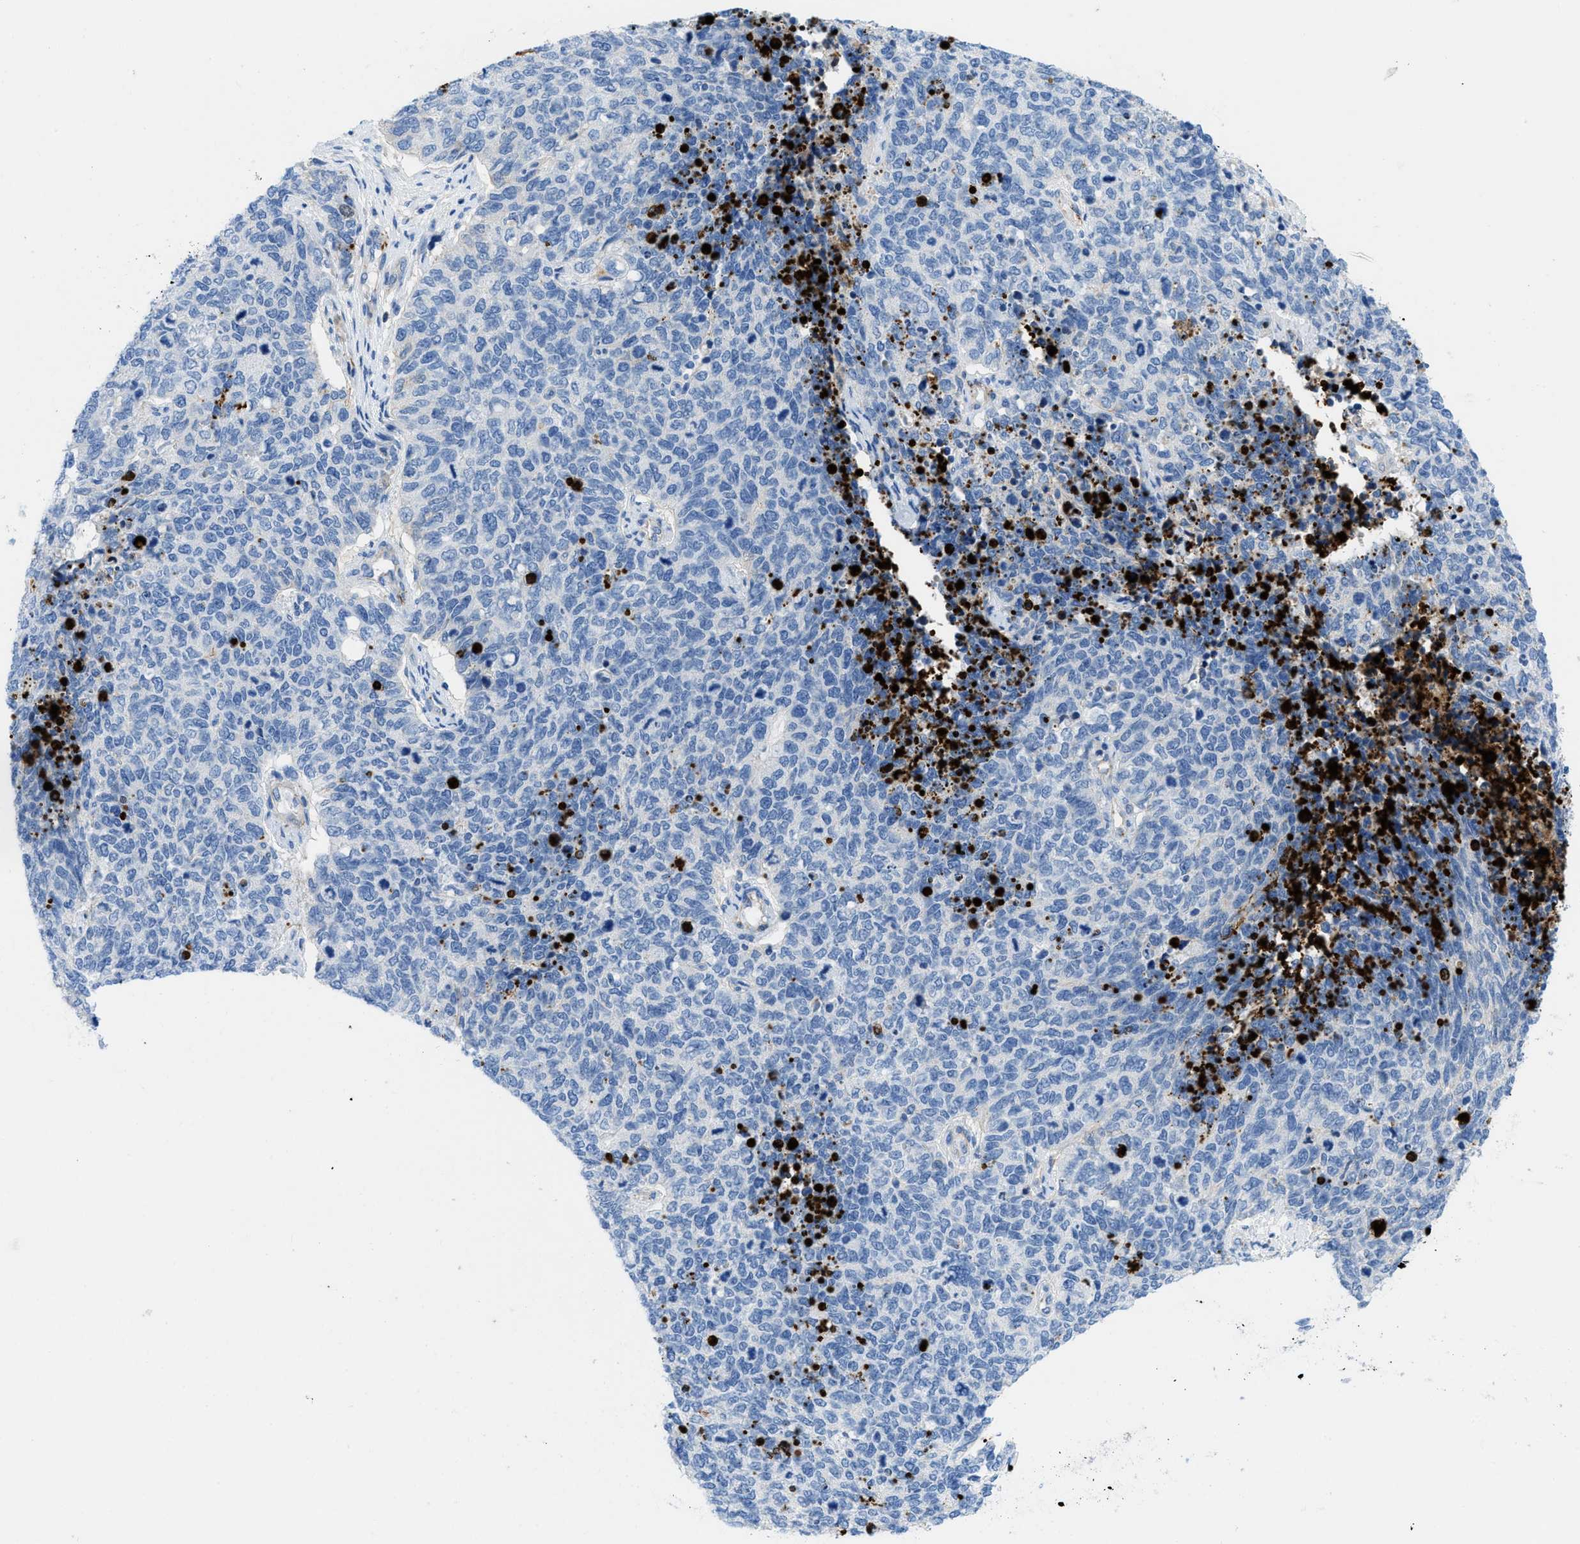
{"staining": {"intensity": "negative", "quantity": "none", "location": "none"}, "tissue": "cervical cancer", "cell_type": "Tumor cells", "image_type": "cancer", "snomed": [{"axis": "morphology", "description": "Squamous cell carcinoma, NOS"}, {"axis": "topography", "description": "Cervix"}], "caption": "Human squamous cell carcinoma (cervical) stained for a protein using IHC reveals no expression in tumor cells.", "gene": "XCR1", "patient": {"sex": "female", "age": 63}}